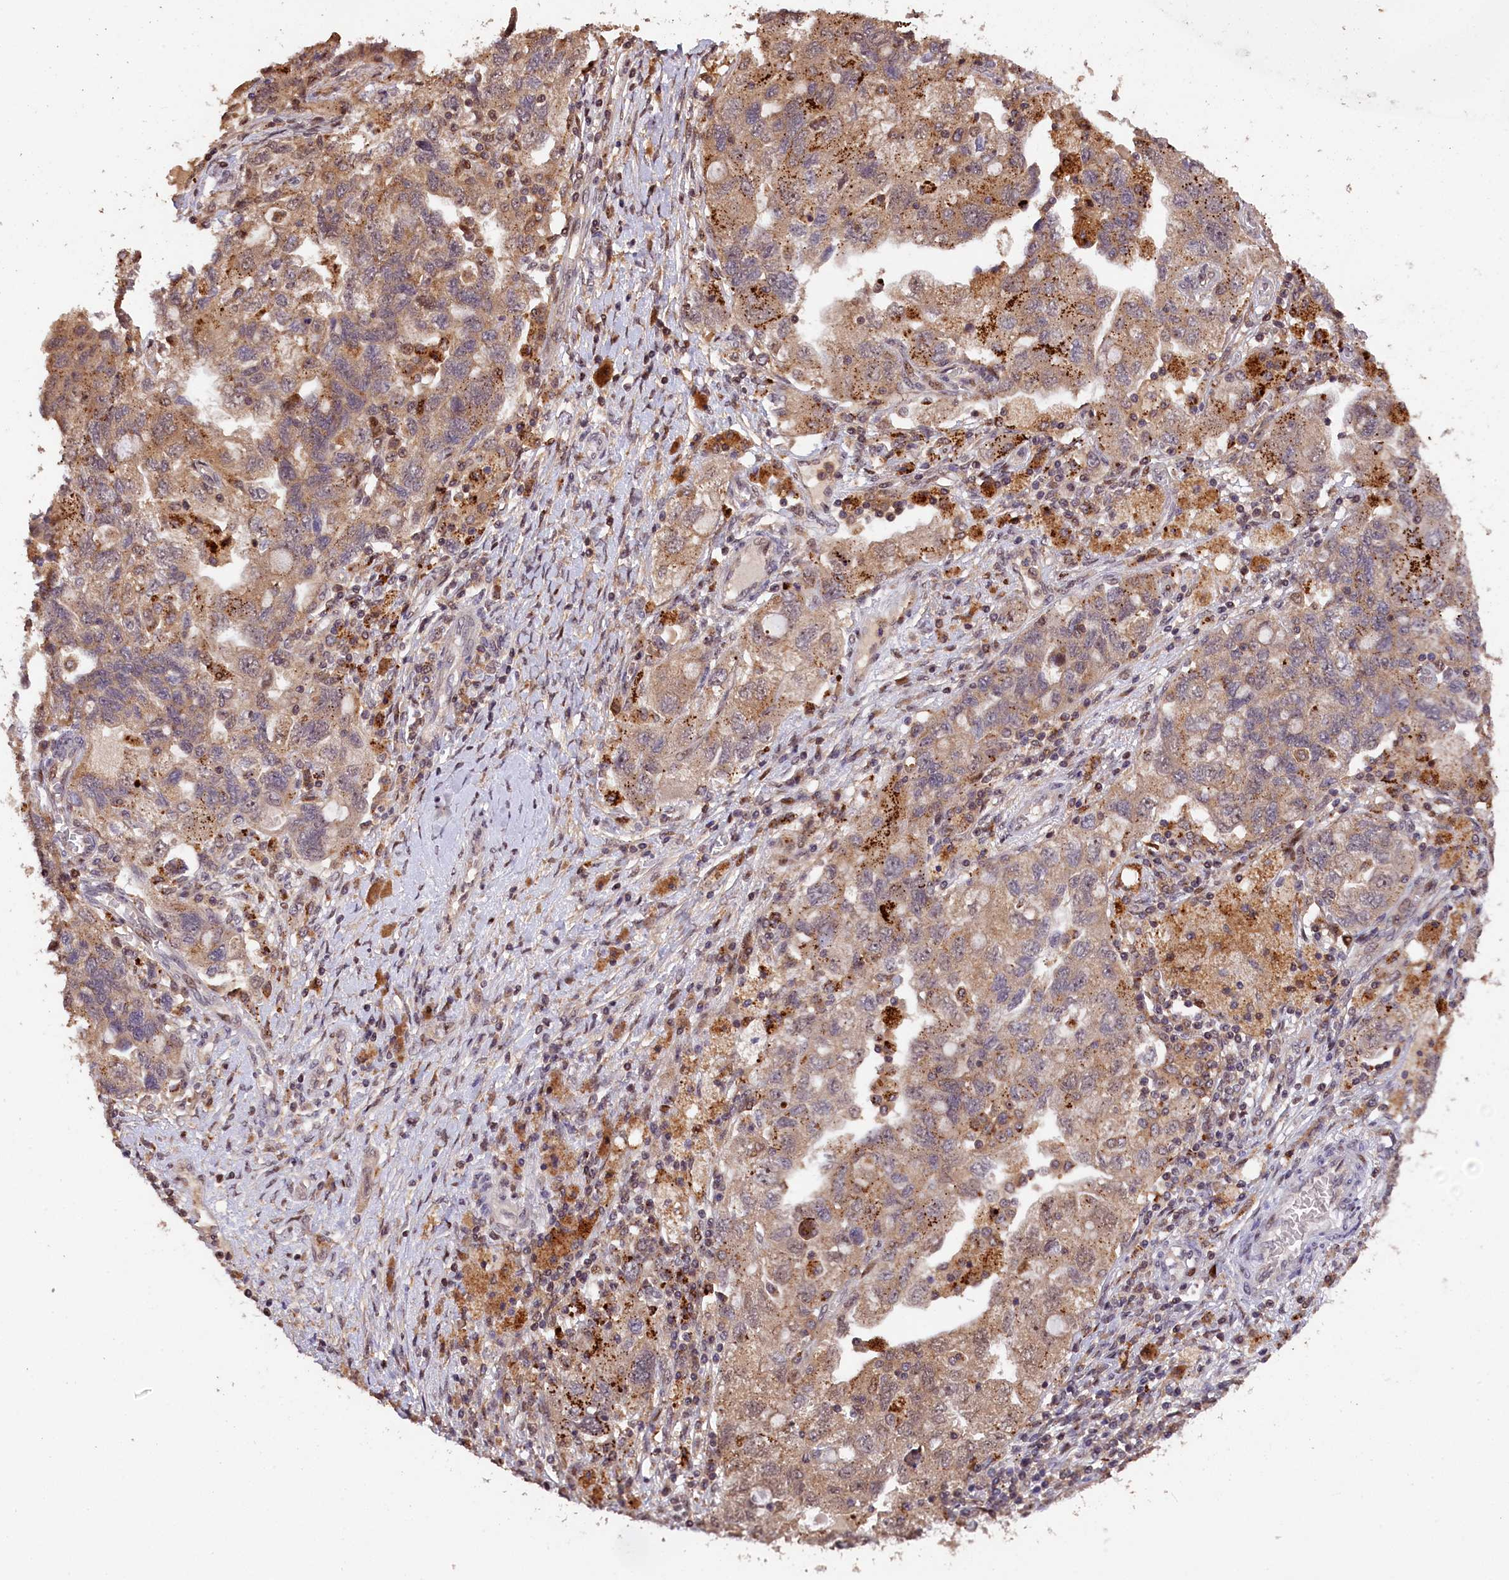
{"staining": {"intensity": "moderate", "quantity": ">75%", "location": "cytoplasmic/membranous"}, "tissue": "ovarian cancer", "cell_type": "Tumor cells", "image_type": "cancer", "snomed": [{"axis": "morphology", "description": "Carcinoma, NOS"}, {"axis": "morphology", "description": "Cystadenocarcinoma, serous, NOS"}, {"axis": "topography", "description": "Ovary"}], "caption": "DAB immunohistochemical staining of ovarian carcinoma reveals moderate cytoplasmic/membranous protein staining in about >75% of tumor cells. The staining was performed using DAB (3,3'-diaminobenzidine), with brown indicating positive protein expression. Nuclei are stained blue with hematoxylin.", "gene": "PHAF1", "patient": {"sex": "female", "age": 69}}